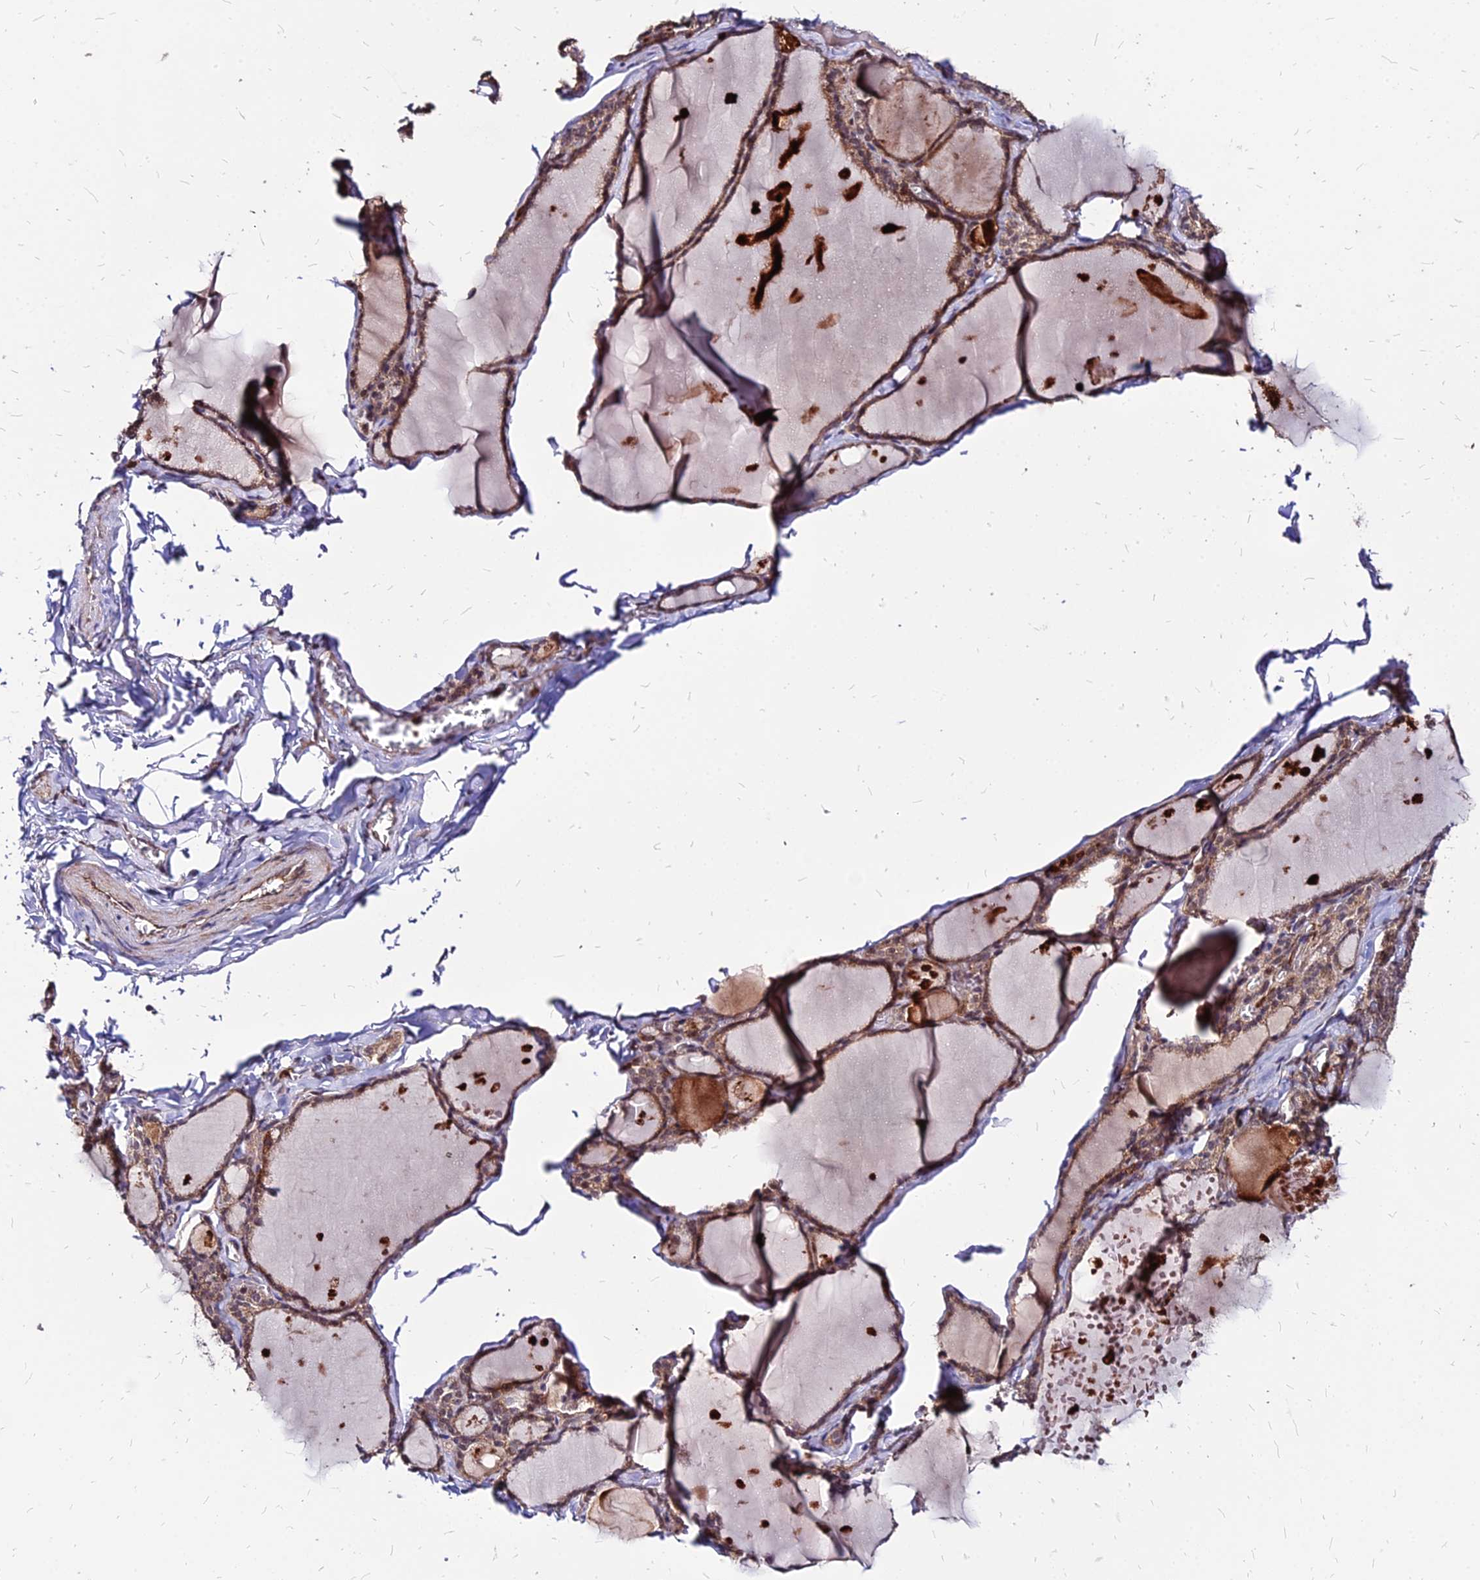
{"staining": {"intensity": "moderate", "quantity": ">75%", "location": "cytoplasmic/membranous"}, "tissue": "thyroid gland", "cell_type": "Glandular cells", "image_type": "normal", "snomed": [{"axis": "morphology", "description": "Normal tissue, NOS"}, {"axis": "topography", "description": "Thyroid gland"}], "caption": "Protein expression analysis of normal thyroid gland exhibits moderate cytoplasmic/membranous expression in about >75% of glandular cells. (IHC, brightfield microscopy, high magnification).", "gene": "APBA3", "patient": {"sex": "male", "age": 56}}